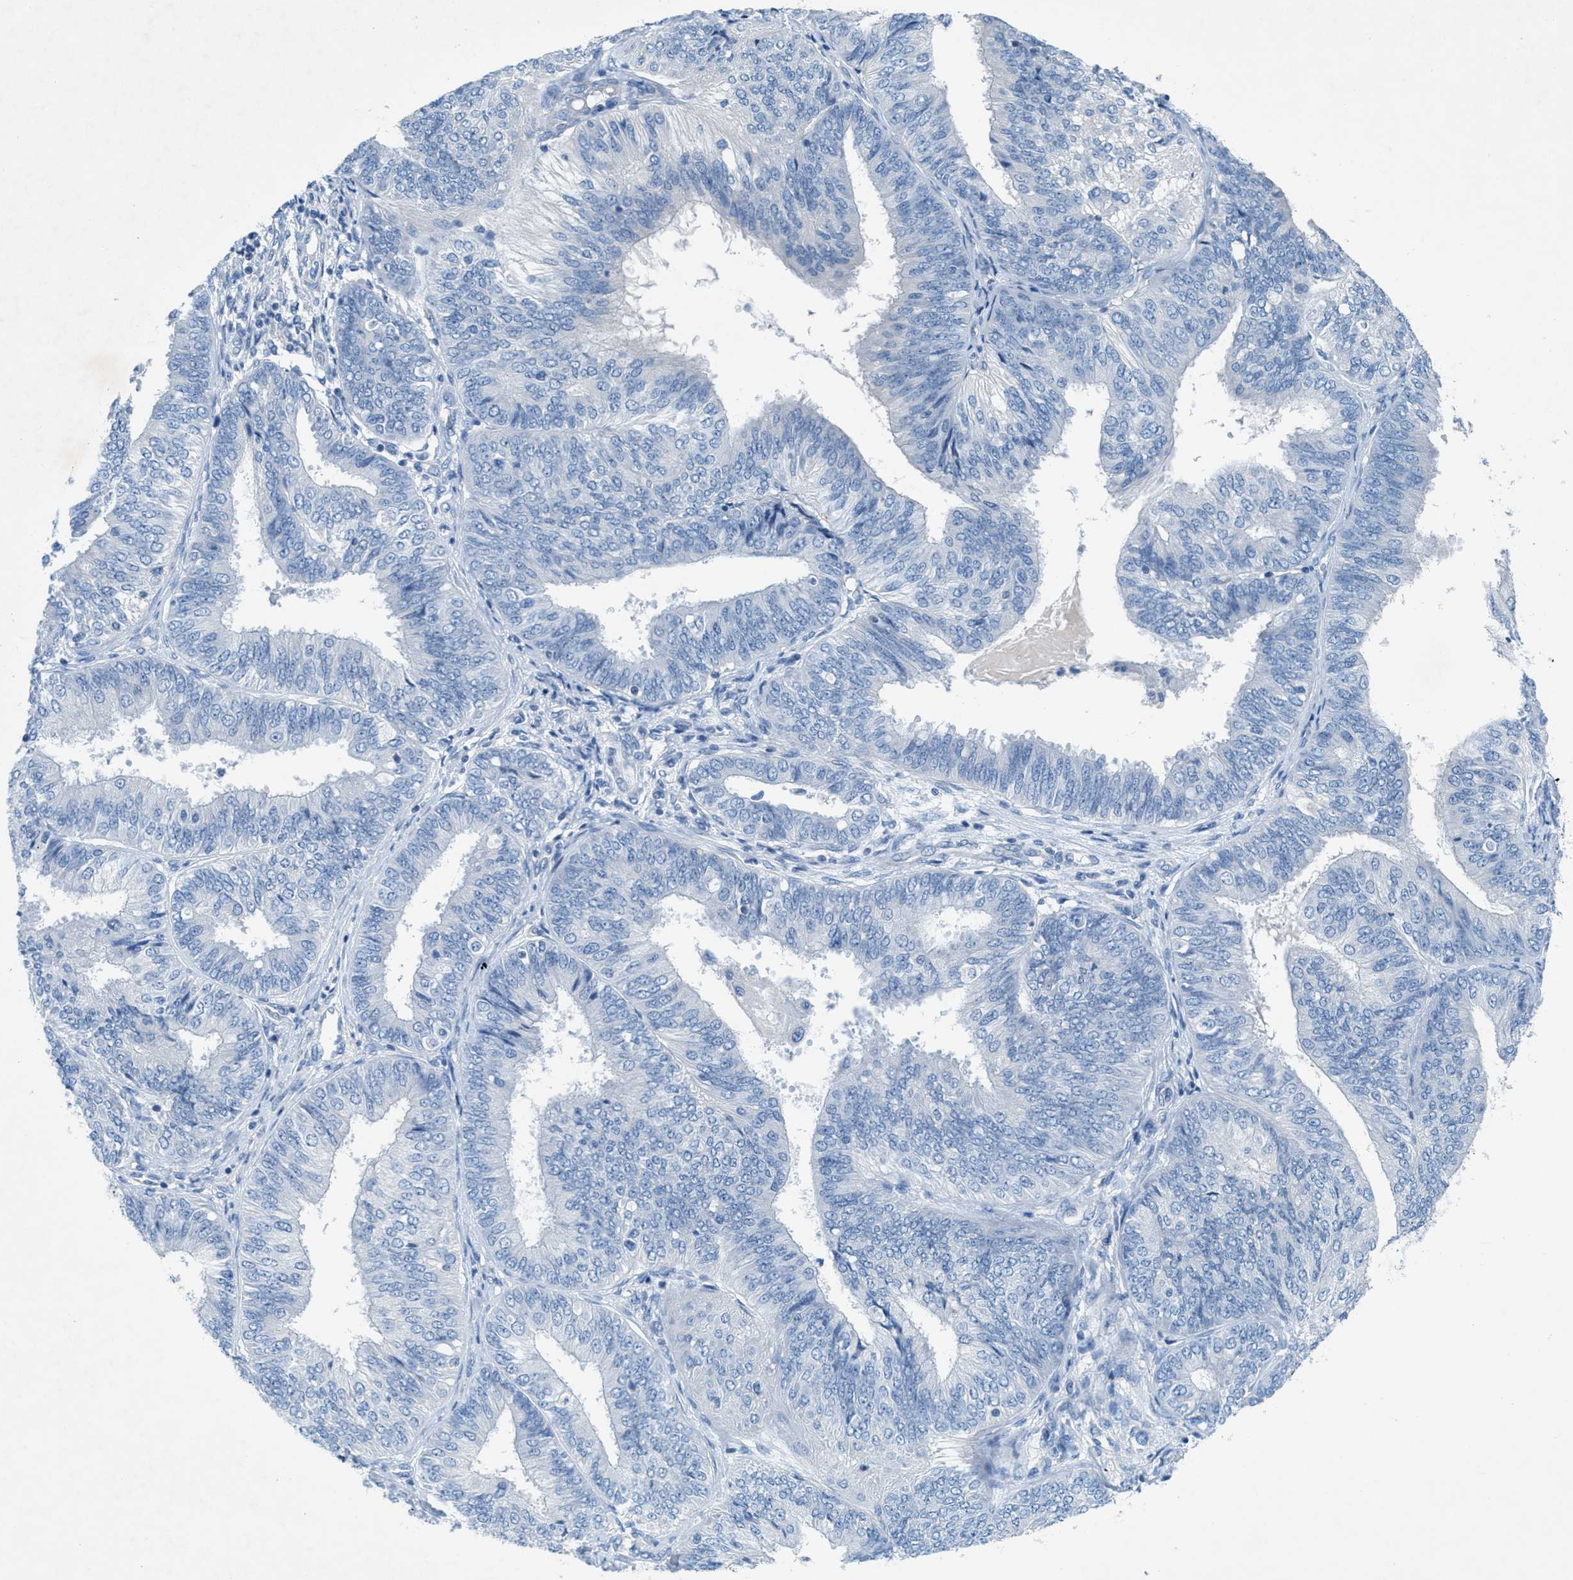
{"staining": {"intensity": "negative", "quantity": "none", "location": "none"}, "tissue": "endometrial cancer", "cell_type": "Tumor cells", "image_type": "cancer", "snomed": [{"axis": "morphology", "description": "Adenocarcinoma, NOS"}, {"axis": "topography", "description": "Endometrium"}], "caption": "Histopathology image shows no significant protein staining in tumor cells of endometrial cancer. (Immunohistochemistry (ihc), brightfield microscopy, high magnification).", "gene": "GALNT17", "patient": {"sex": "female", "age": 58}}